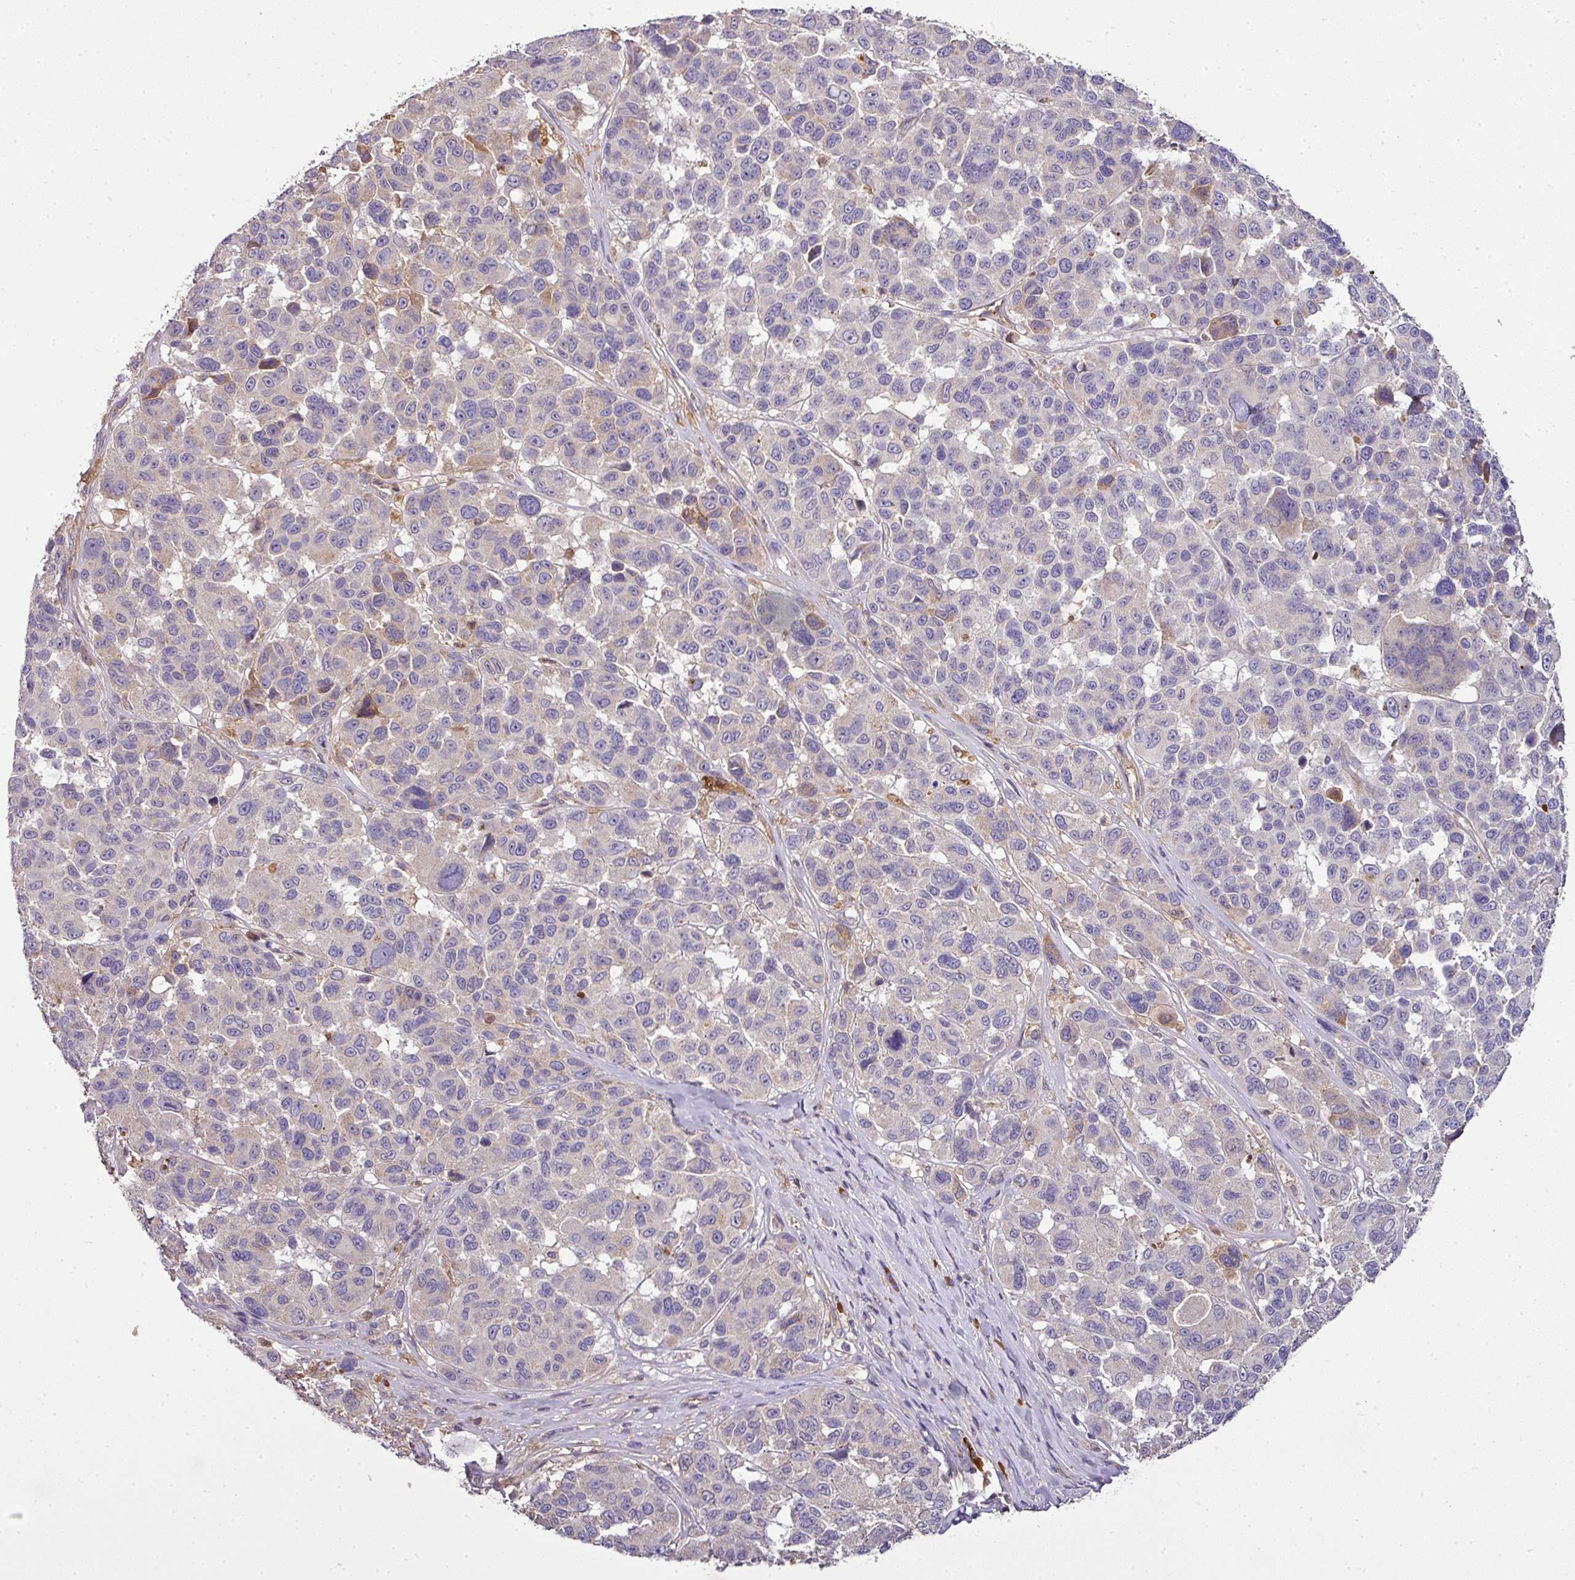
{"staining": {"intensity": "negative", "quantity": "none", "location": "none"}, "tissue": "melanoma", "cell_type": "Tumor cells", "image_type": "cancer", "snomed": [{"axis": "morphology", "description": "Malignant melanoma, NOS"}, {"axis": "topography", "description": "Skin"}], "caption": "This is an IHC photomicrograph of malignant melanoma. There is no staining in tumor cells.", "gene": "CAB39L", "patient": {"sex": "female", "age": 66}}